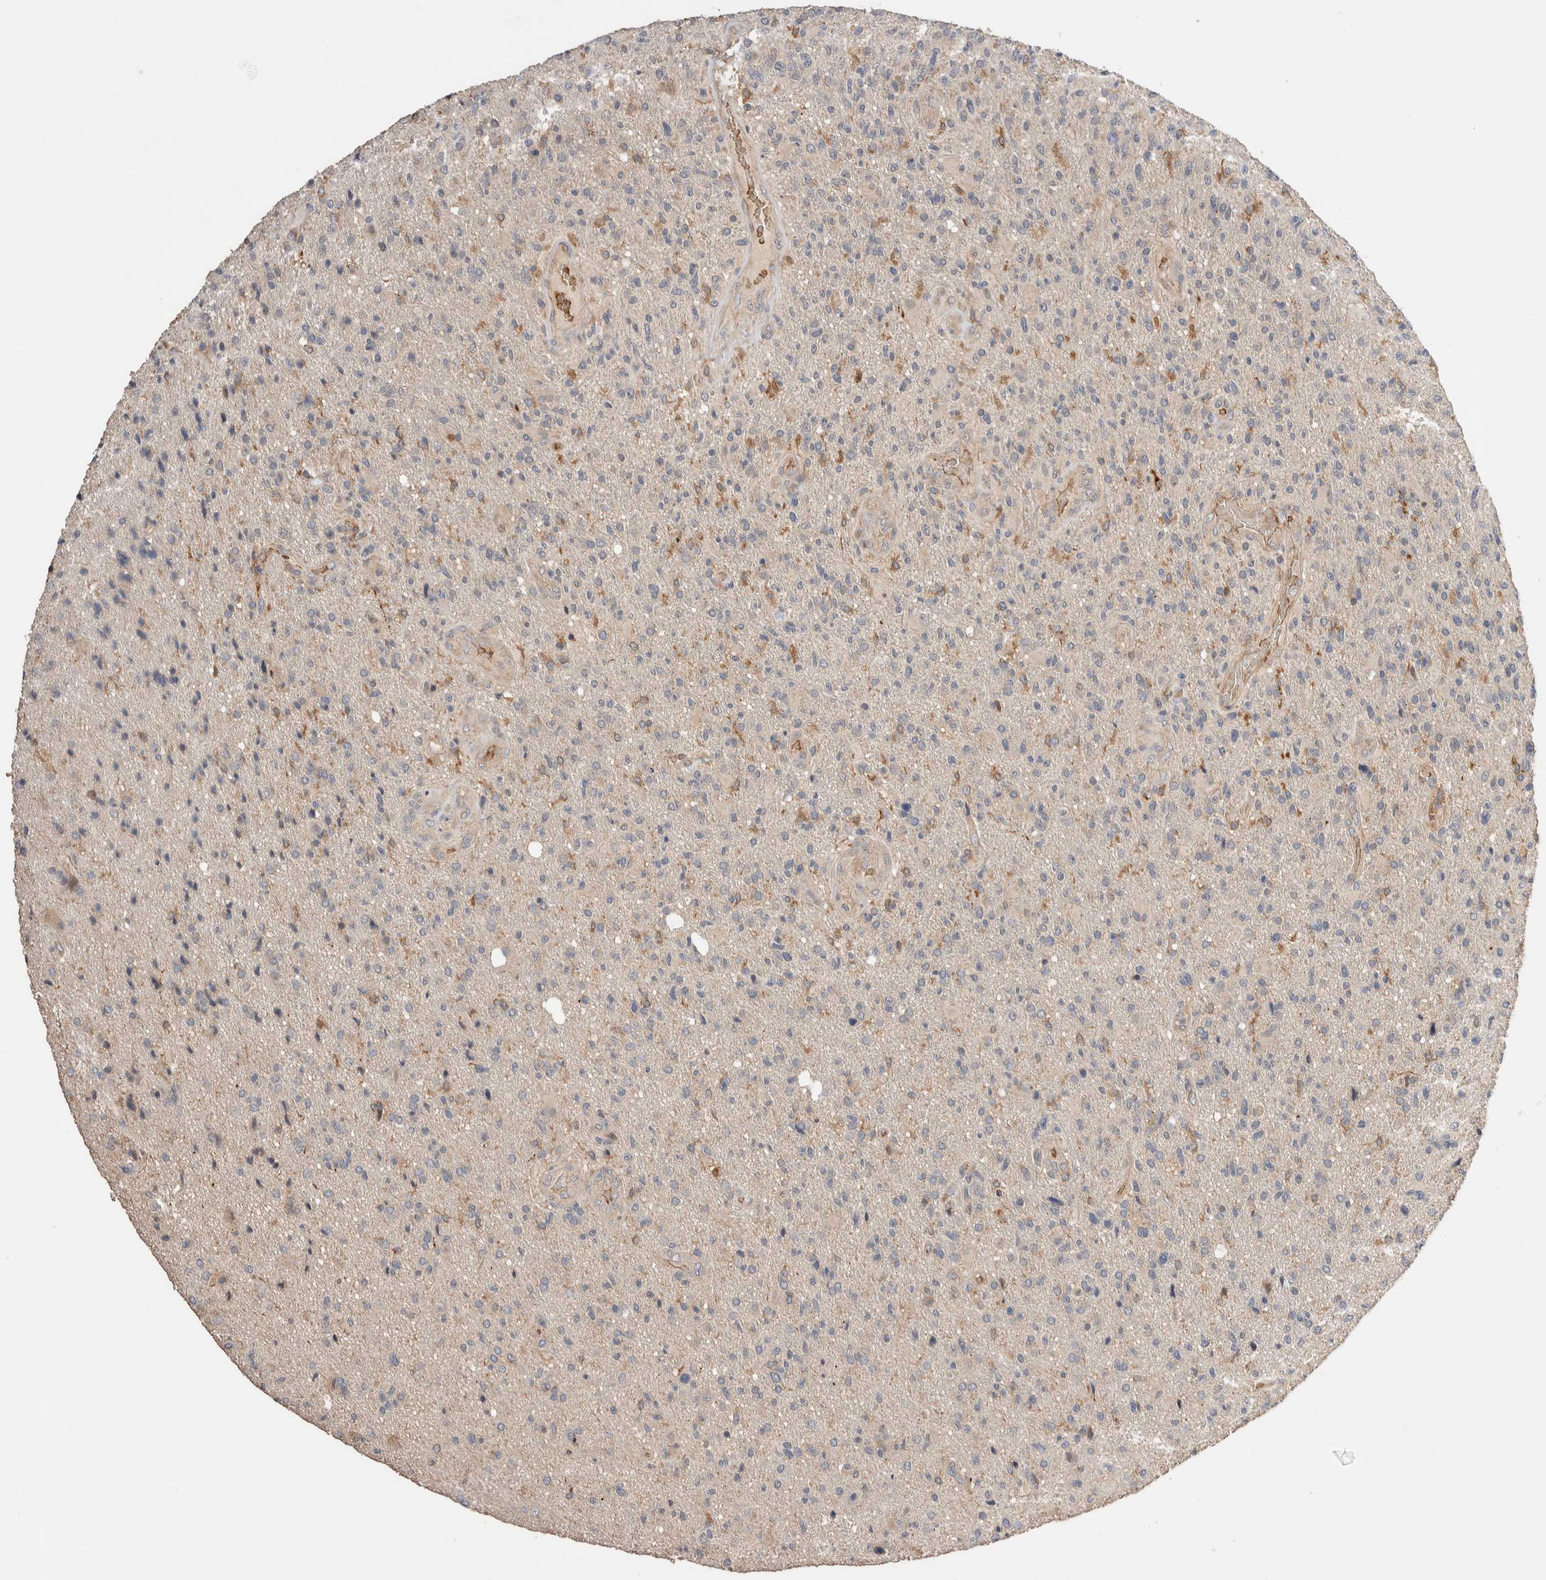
{"staining": {"intensity": "moderate", "quantity": "<25%", "location": "cytoplasmic/membranous"}, "tissue": "glioma", "cell_type": "Tumor cells", "image_type": "cancer", "snomed": [{"axis": "morphology", "description": "Glioma, malignant, High grade"}, {"axis": "topography", "description": "Brain"}], "caption": "Malignant high-grade glioma was stained to show a protein in brown. There is low levels of moderate cytoplasmic/membranous positivity in approximately <25% of tumor cells.", "gene": "WDR91", "patient": {"sex": "male", "age": 72}}